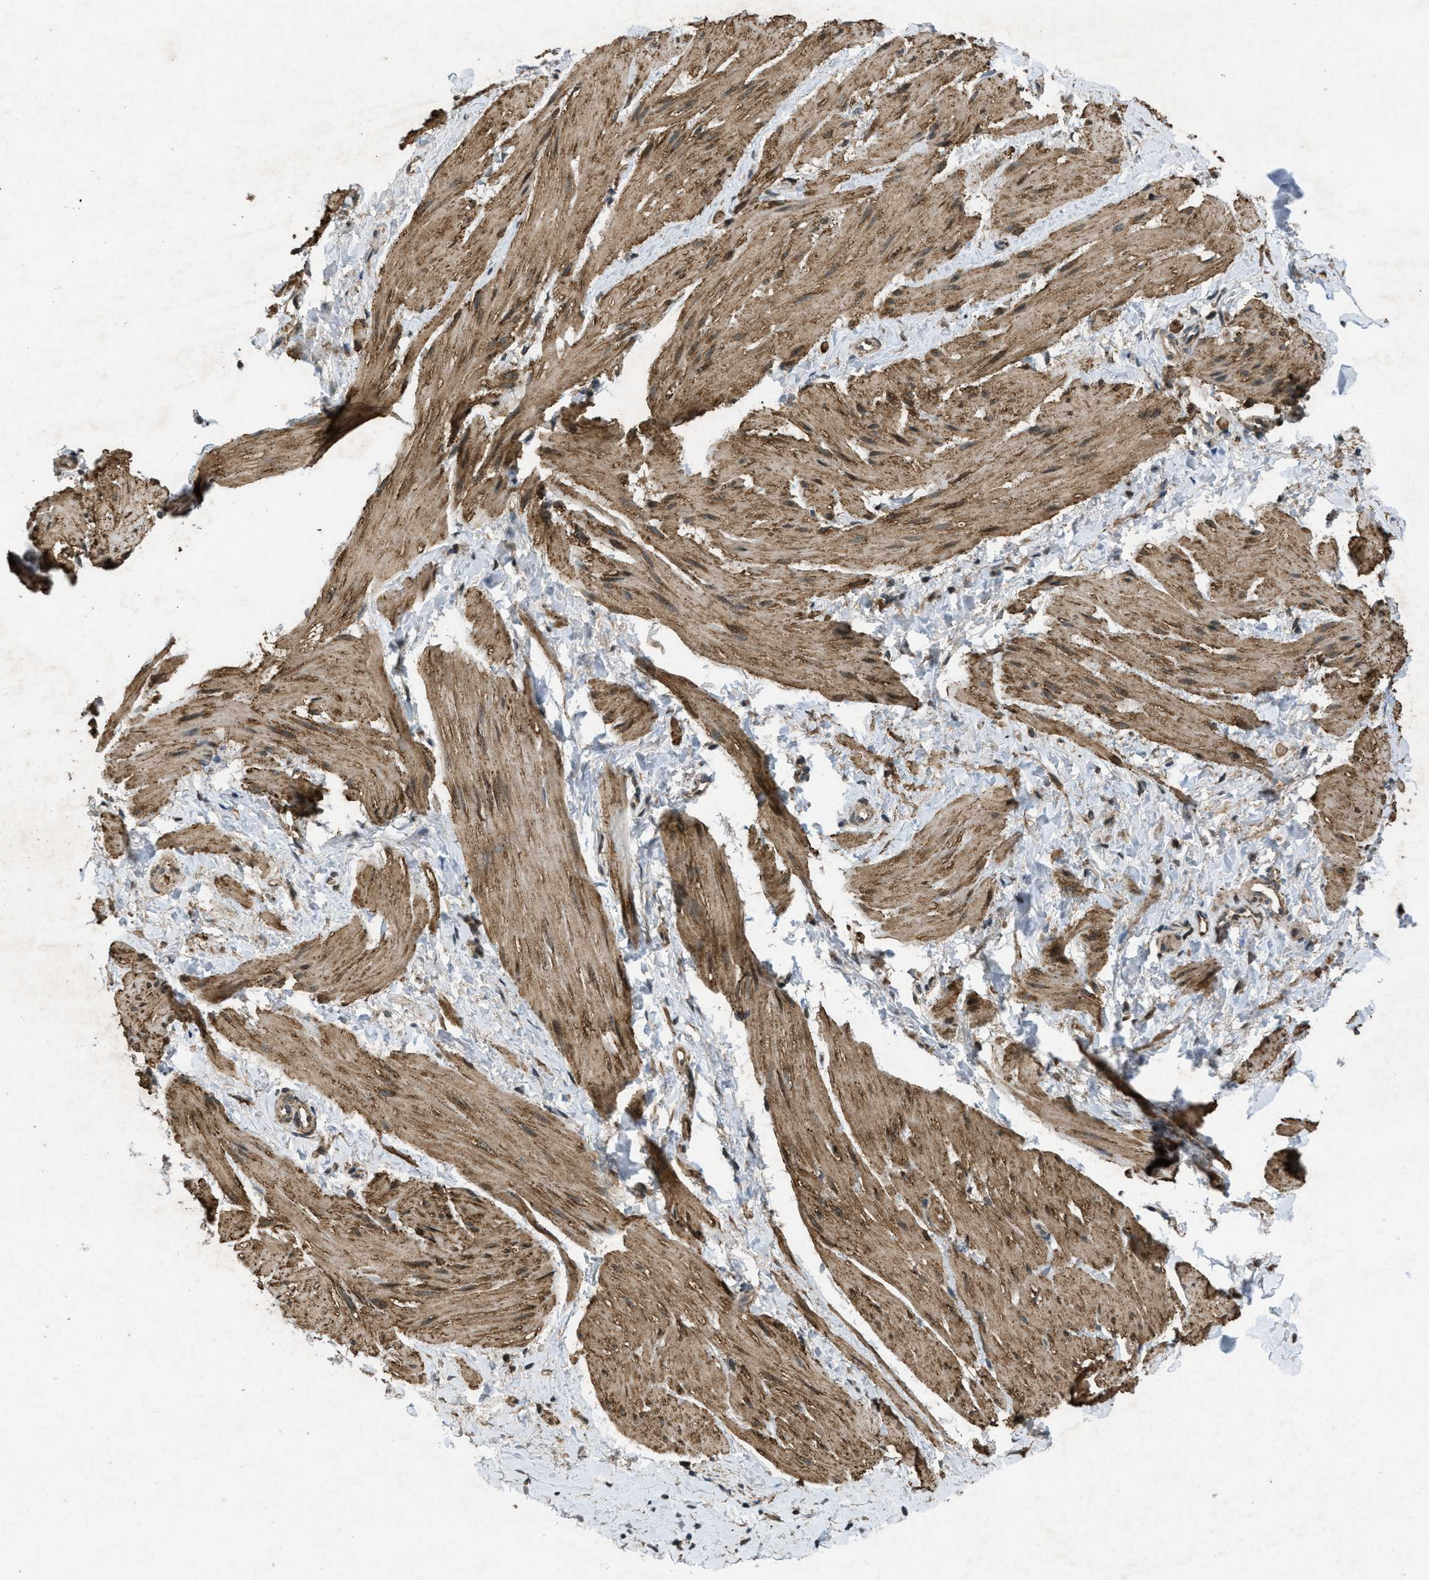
{"staining": {"intensity": "moderate", "quantity": ">75%", "location": "cytoplasmic/membranous"}, "tissue": "smooth muscle", "cell_type": "Smooth muscle cells", "image_type": "normal", "snomed": [{"axis": "morphology", "description": "Normal tissue, NOS"}, {"axis": "topography", "description": "Smooth muscle"}], "caption": "IHC of unremarkable smooth muscle exhibits medium levels of moderate cytoplasmic/membranous positivity in about >75% of smooth muscle cells.", "gene": "PPP1R15A", "patient": {"sex": "male", "age": 16}}